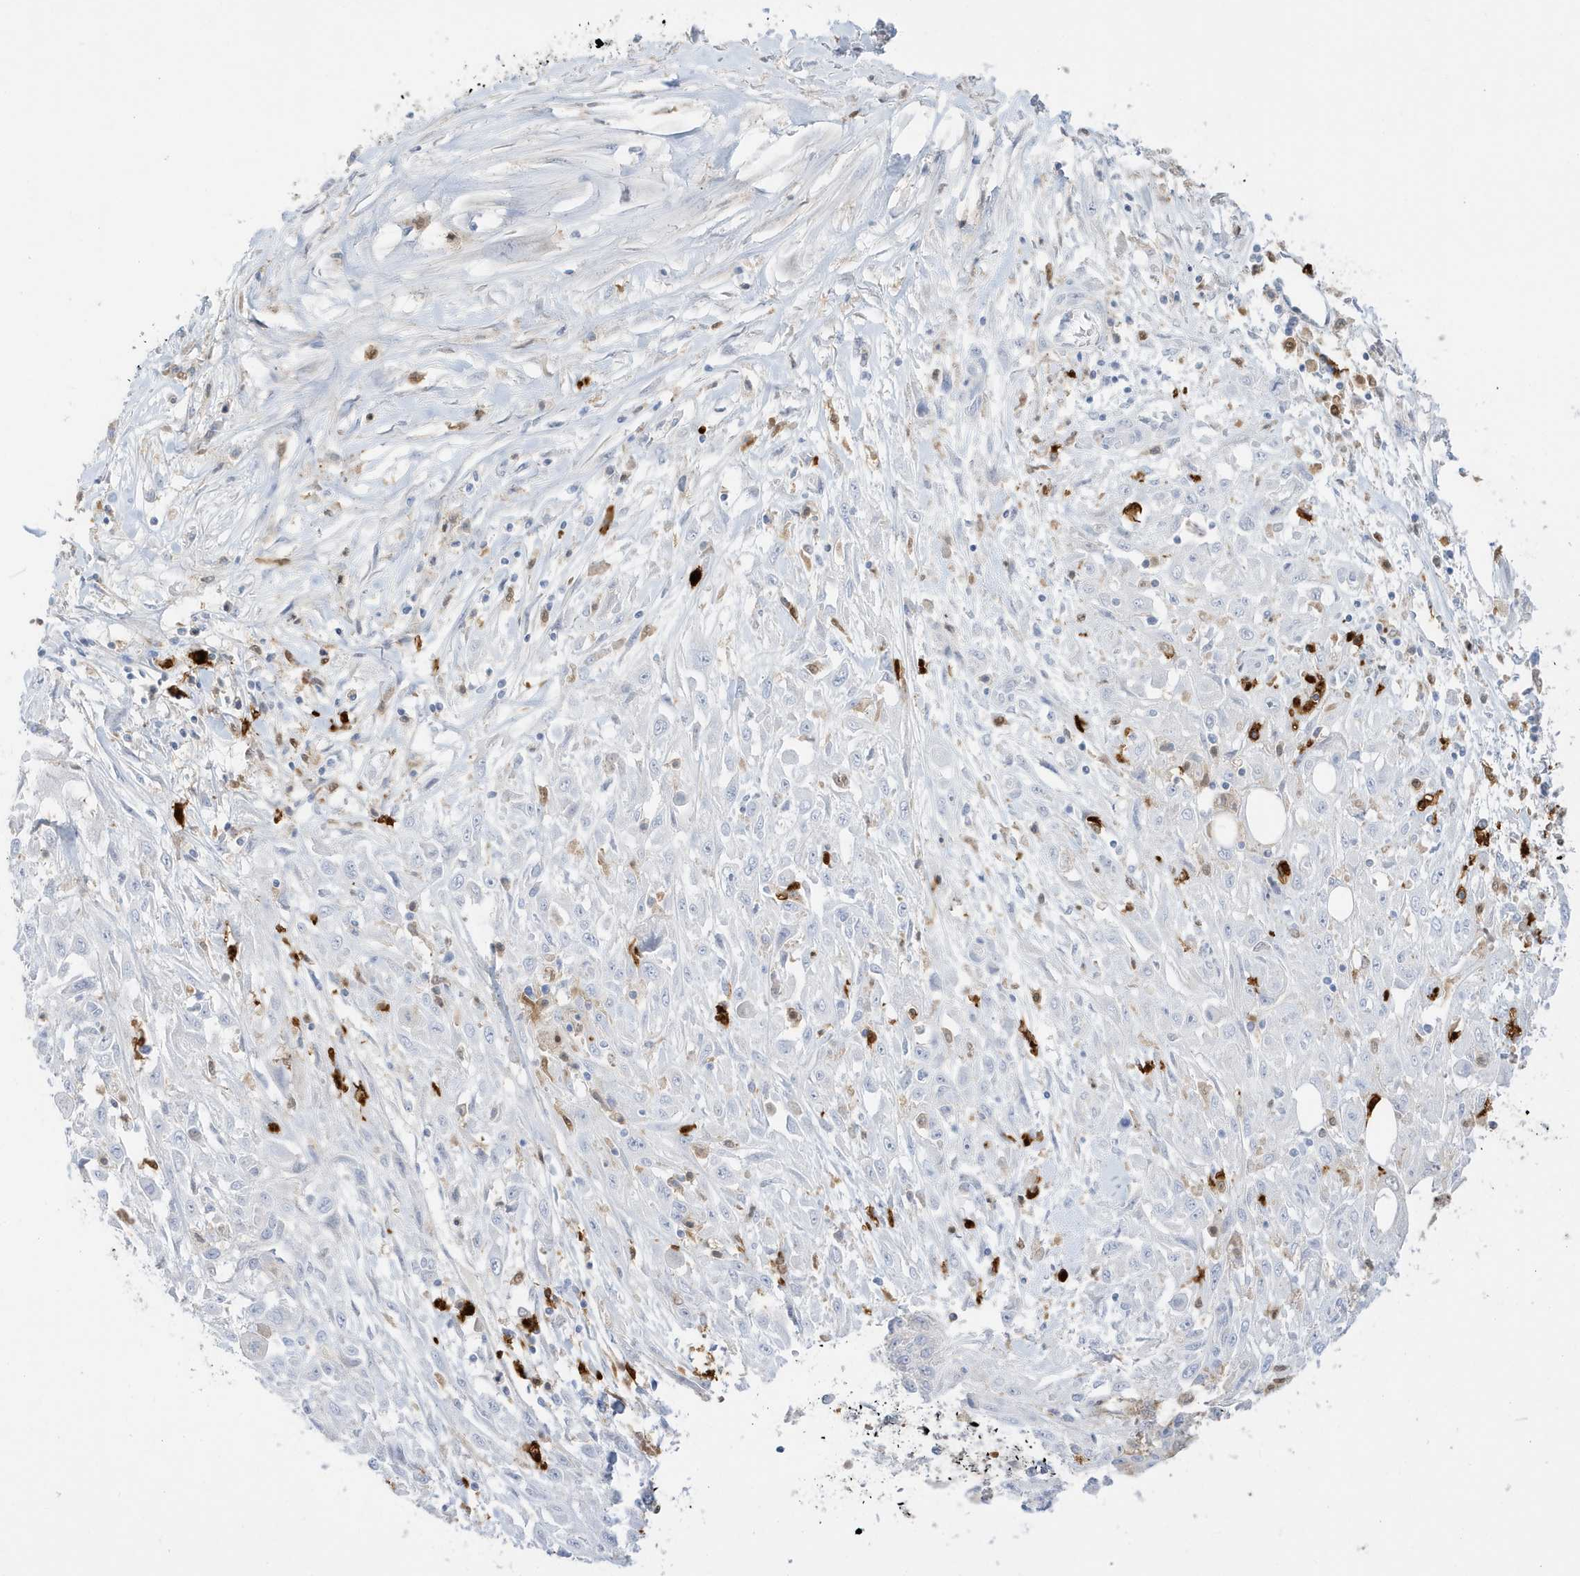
{"staining": {"intensity": "weak", "quantity": "<25%", "location": "nuclear"}, "tissue": "skin cancer", "cell_type": "Tumor cells", "image_type": "cancer", "snomed": [{"axis": "morphology", "description": "Squamous cell carcinoma, NOS"}, {"axis": "morphology", "description": "Squamous cell carcinoma, metastatic, NOS"}, {"axis": "topography", "description": "Skin"}, {"axis": "topography", "description": "Lymph node"}], "caption": "Tumor cells show no significant protein expression in skin cancer (squamous cell carcinoma).", "gene": "GCA", "patient": {"sex": "male", "age": 75}}